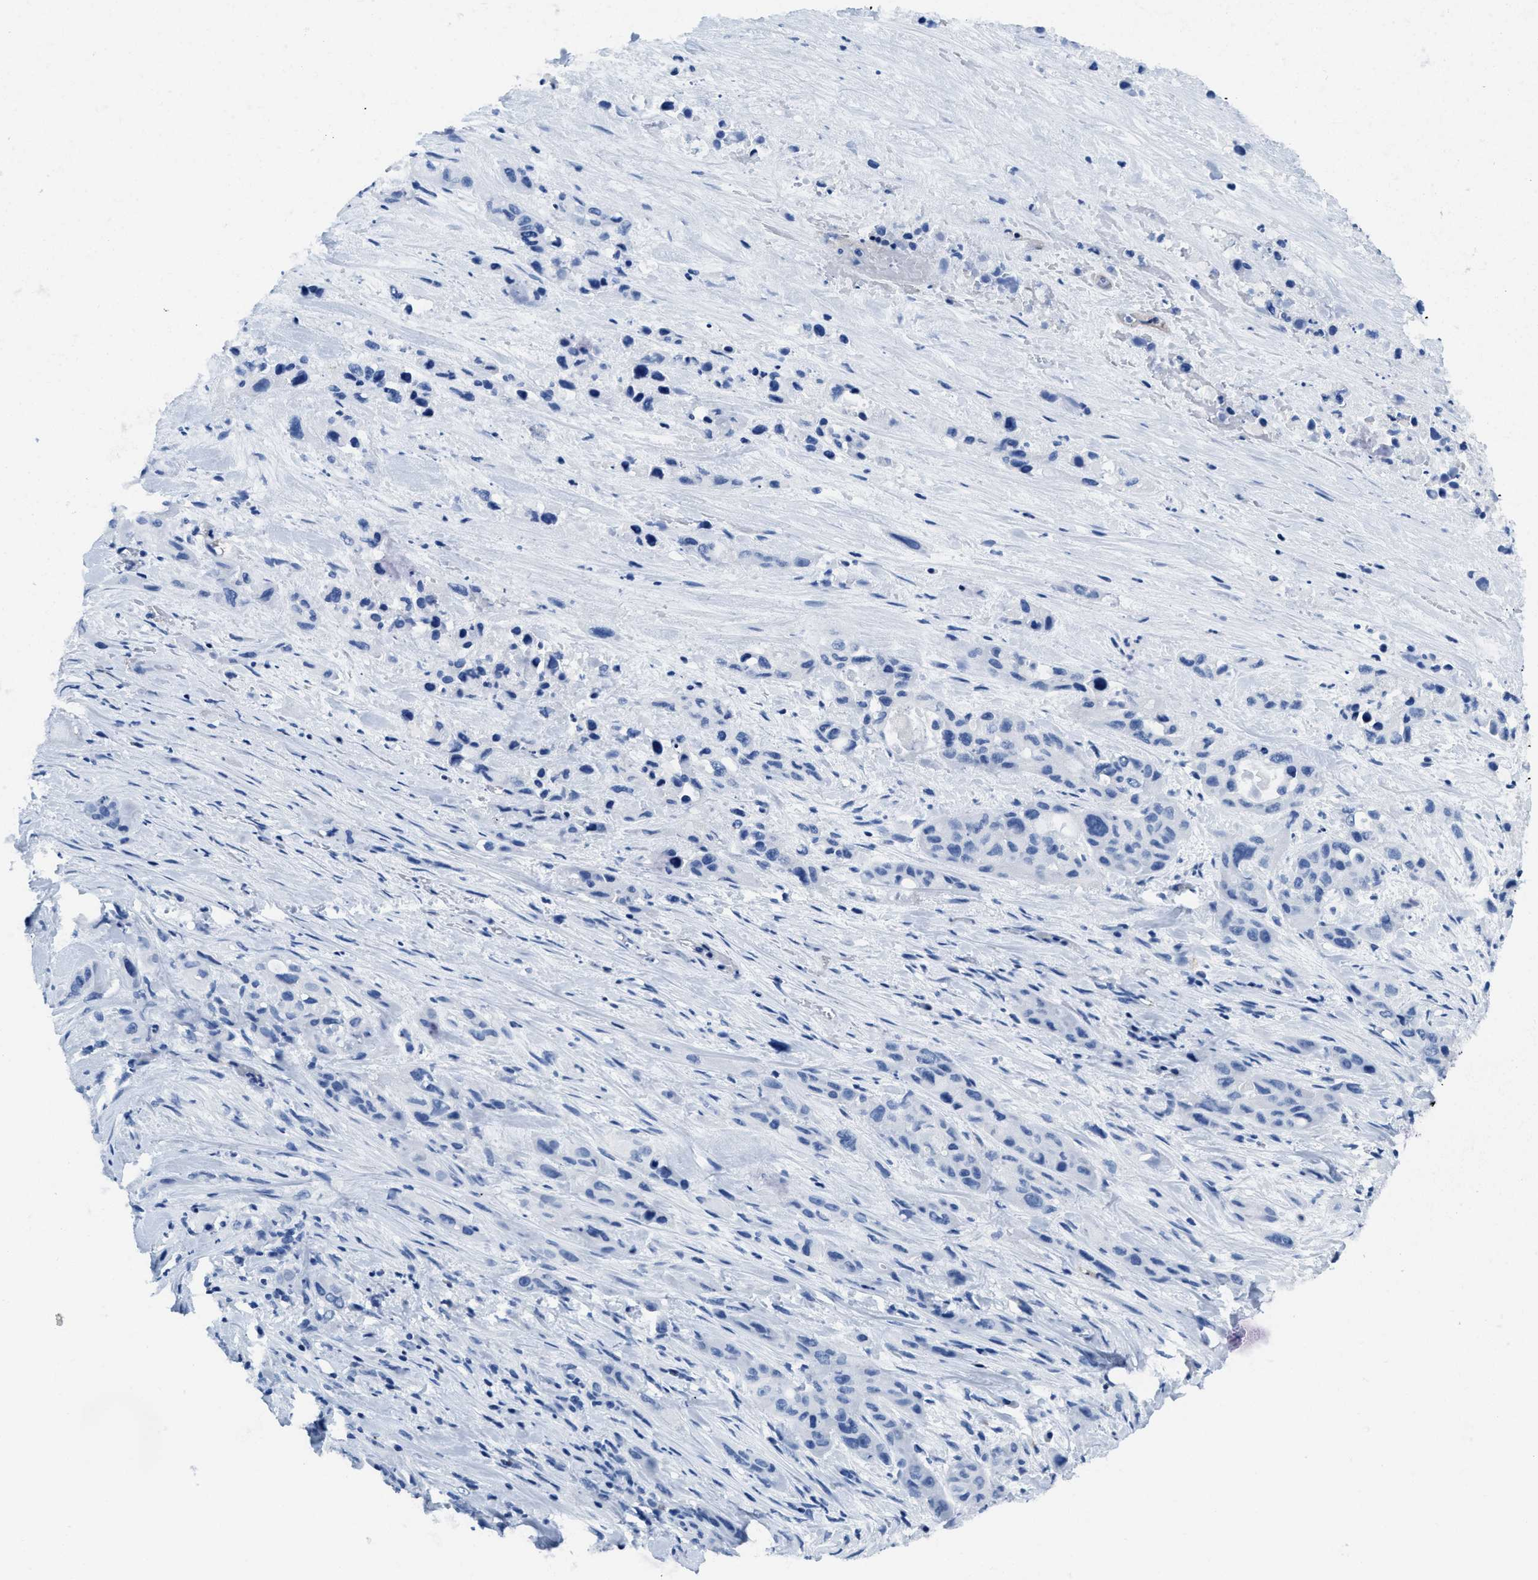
{"staining": {"intensity": "negative", "quantity": "none", "location": "none"}, "tissue": "pancreatic cancer", "cell_type": "Tumor cells", "image_type": "cancer", "snomed": [{"axis": "morphology", "description": "Adenocarcinoma, NOS"}, {"axis": "topography", "description": "Pancreas"}], "caption": "Pancreatic cancer was stained to show a protein in brown. There is no significant expression in tumor cells.", "gene": "ITGA2B", "patient": {"sex": "male", "age": 53}}